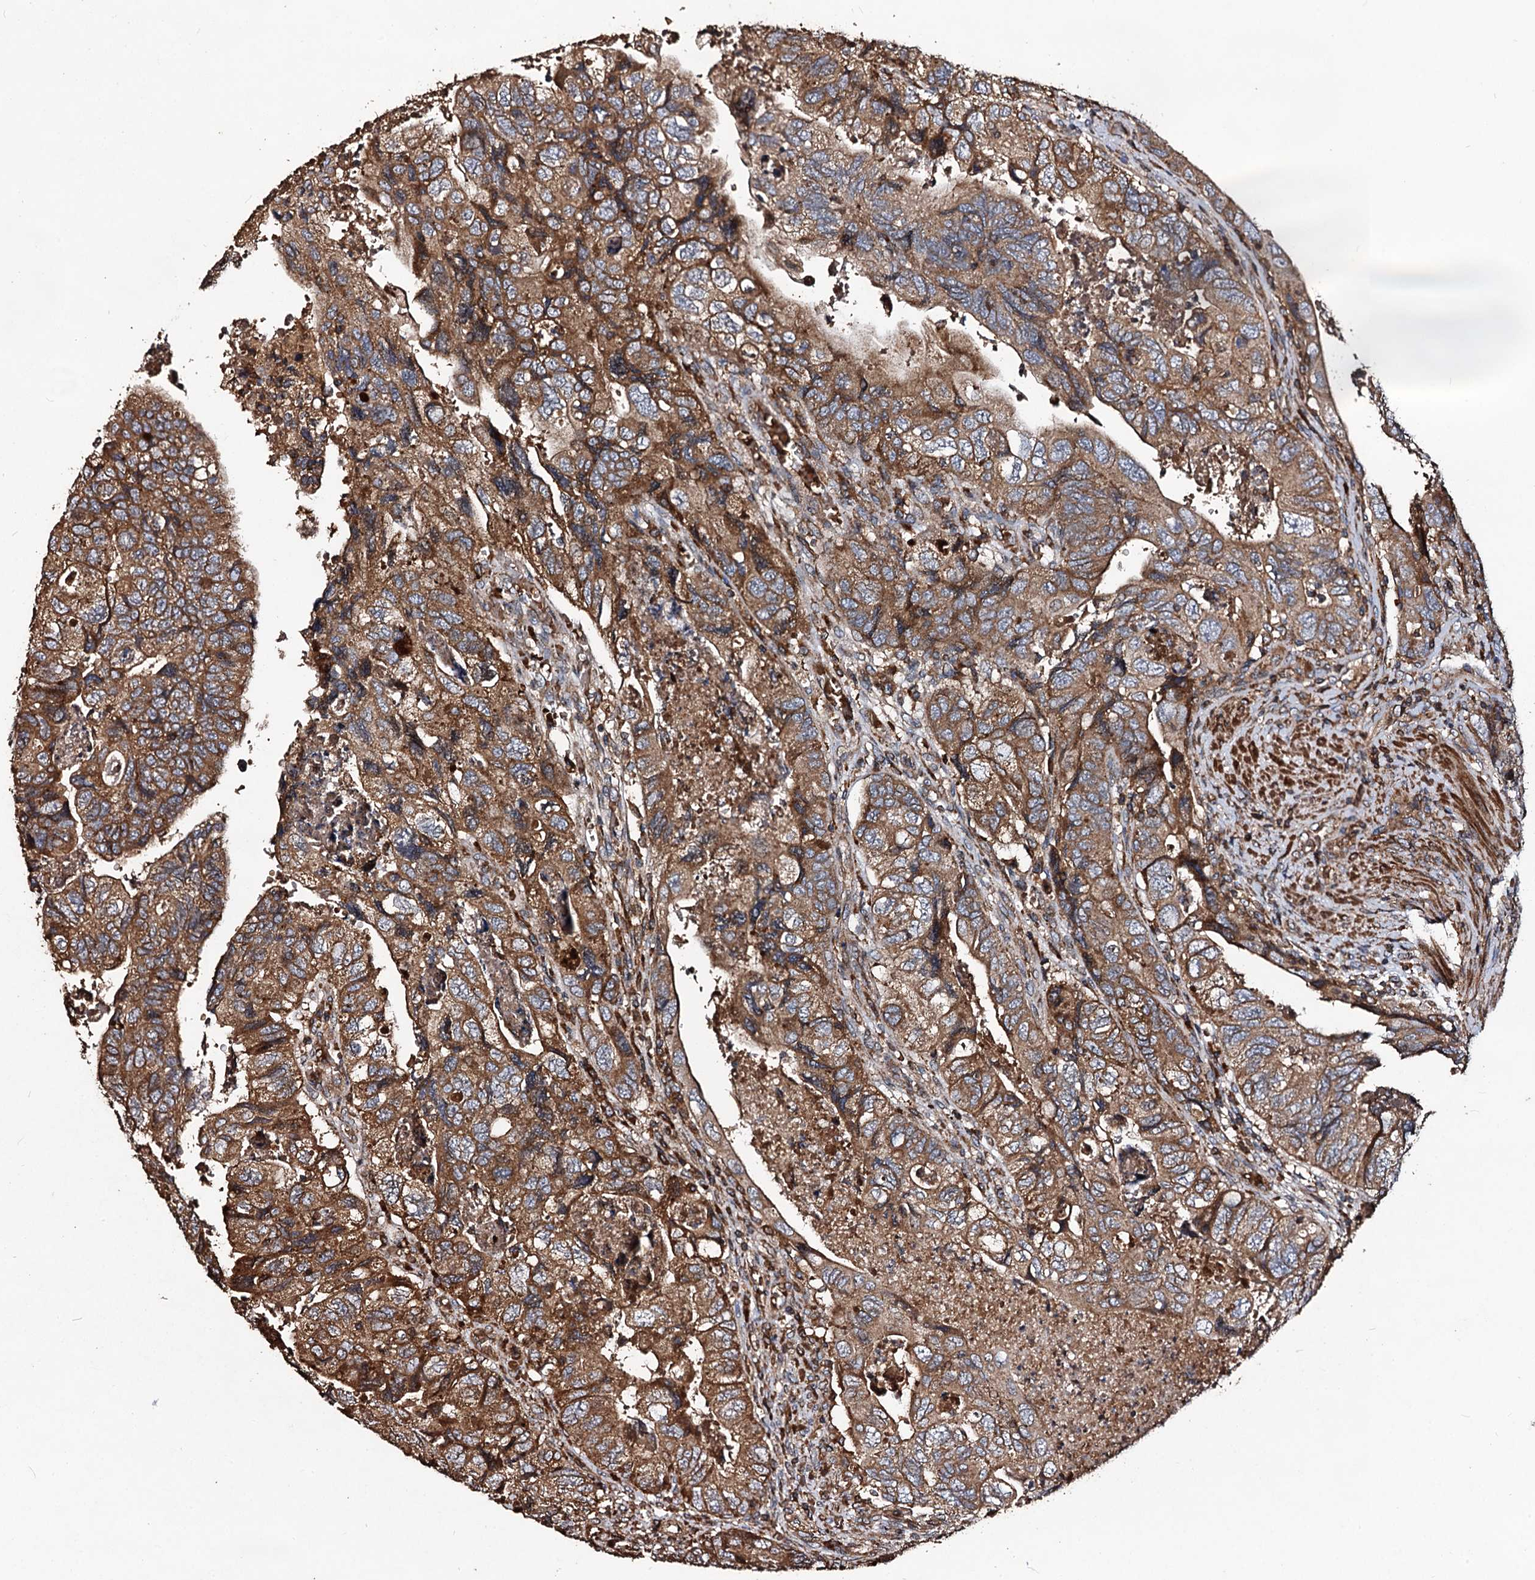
{"staining": {"intensity": "moderate", "quantity": ">75%", "location": "cytoplasmic/membranous"}, "tissue": "colorectal cancer", "cell_type": "Tumor cells", "image_type": "cancer", "snomed": [{"axis": "morphology", "description": "Adenocarcinoma, NOS"}, {"axis": "topography", "description": "Rectum"}], "caption": "Protein staining of adenocarcinoma (colorectal) tissue demonstrates moderate cytoplasmic/membranous positivity in approximately >75% of tumor cells. (IHC, brightfield microscopy, high magnification).", "gene": "NOTCH2NLA", "patient": {"sex": "male", "age": 63}}